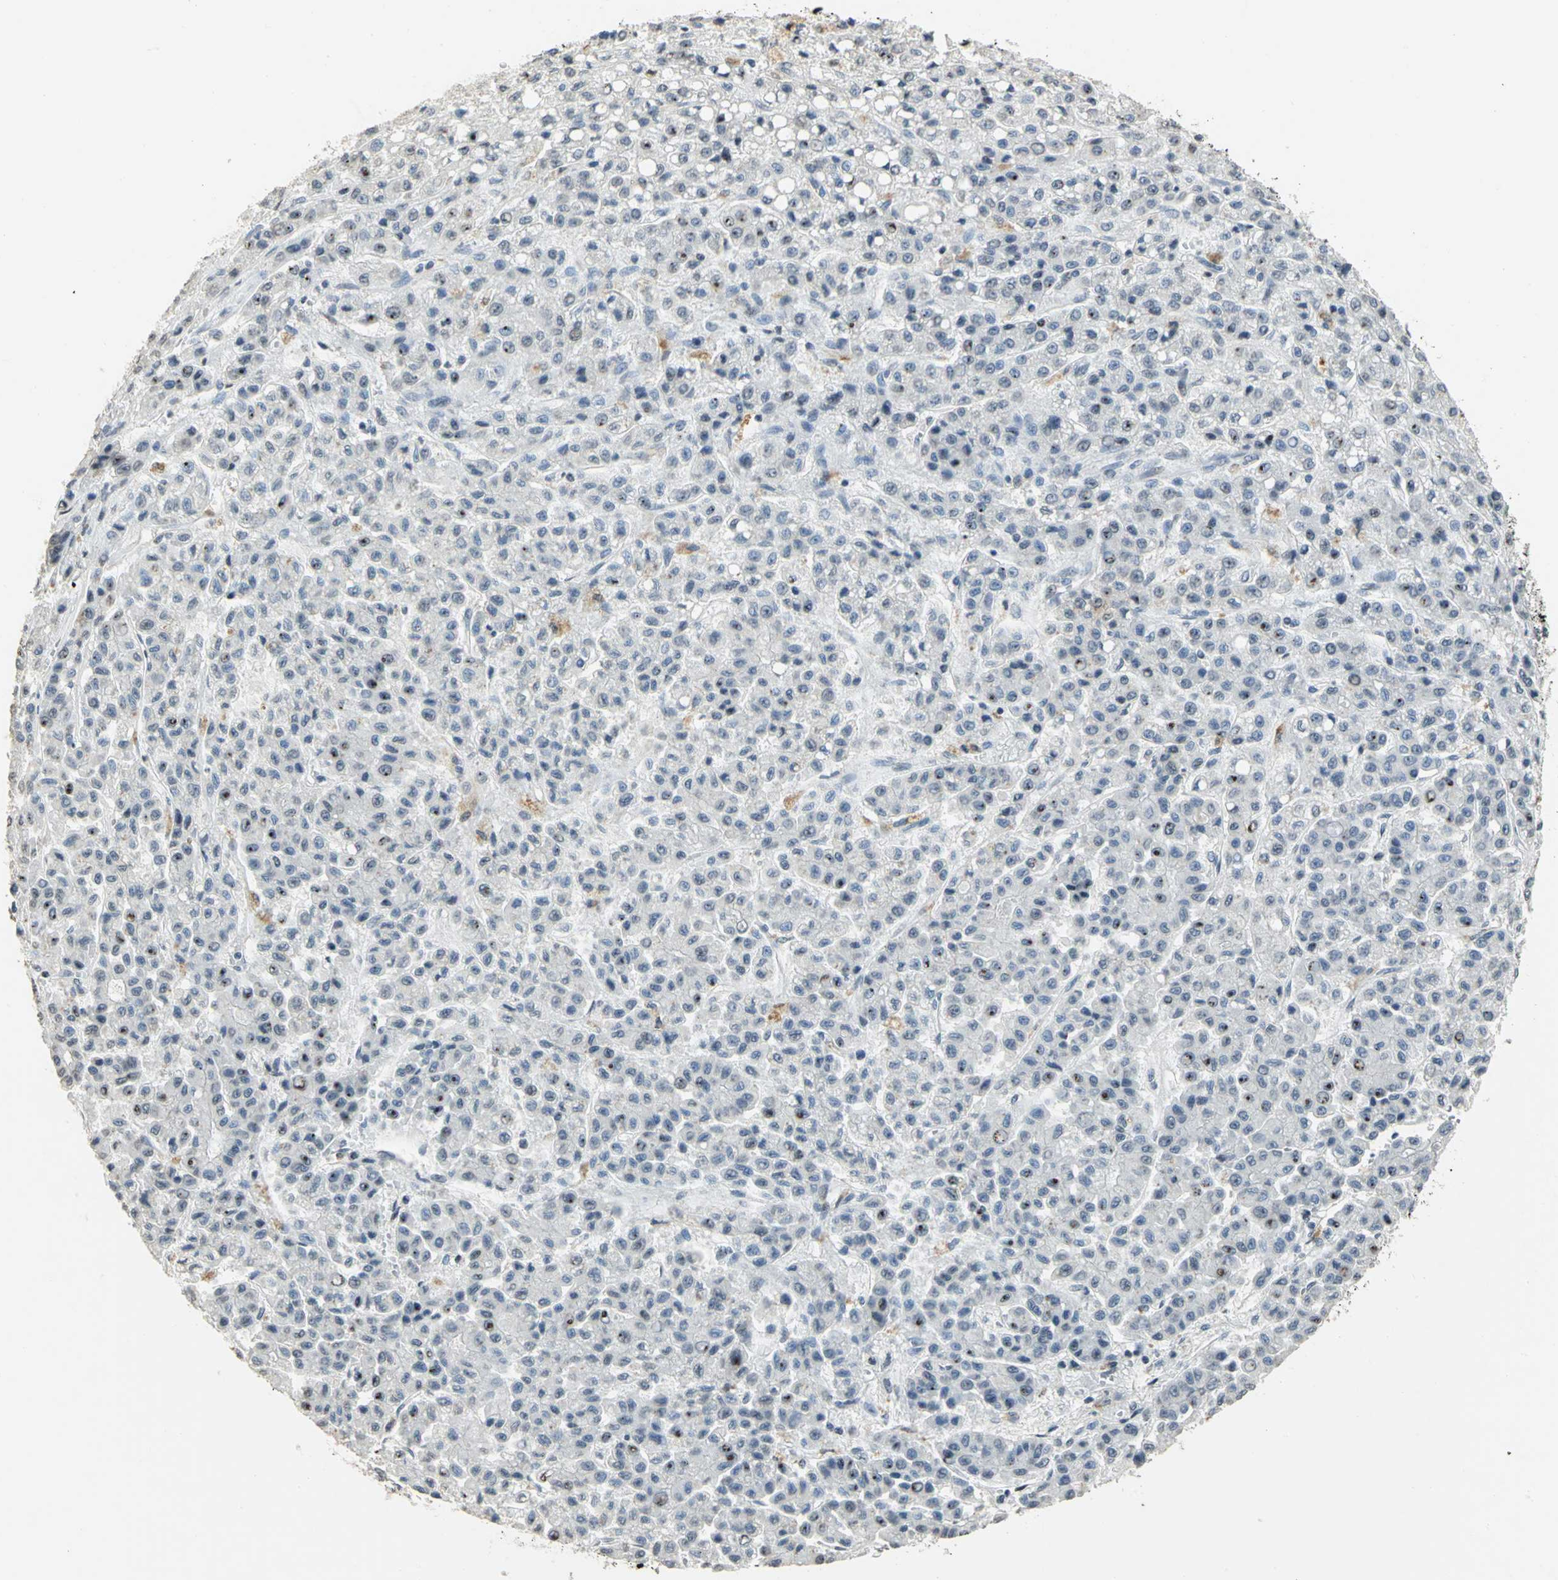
{"staining": {"intensity": "moderate", "quantity": "<25%", "location": "nuclear"}, "tissue": "liver cancer", "cell_type": "Tumor cells", "image_type": "cancer", "snomed": [{"axis": "morphology", "description": "Carcinoma, Hepatocellular, NOS"}, {"axis": "topography", "description": "Liver"}], "caption": "The immunohistochemical stain highlights moderate nuclear expression in tumor cells of liver cancer tissue.", "gene": "DNAJB6", "patient": {"sex": "male", "age": 70}}